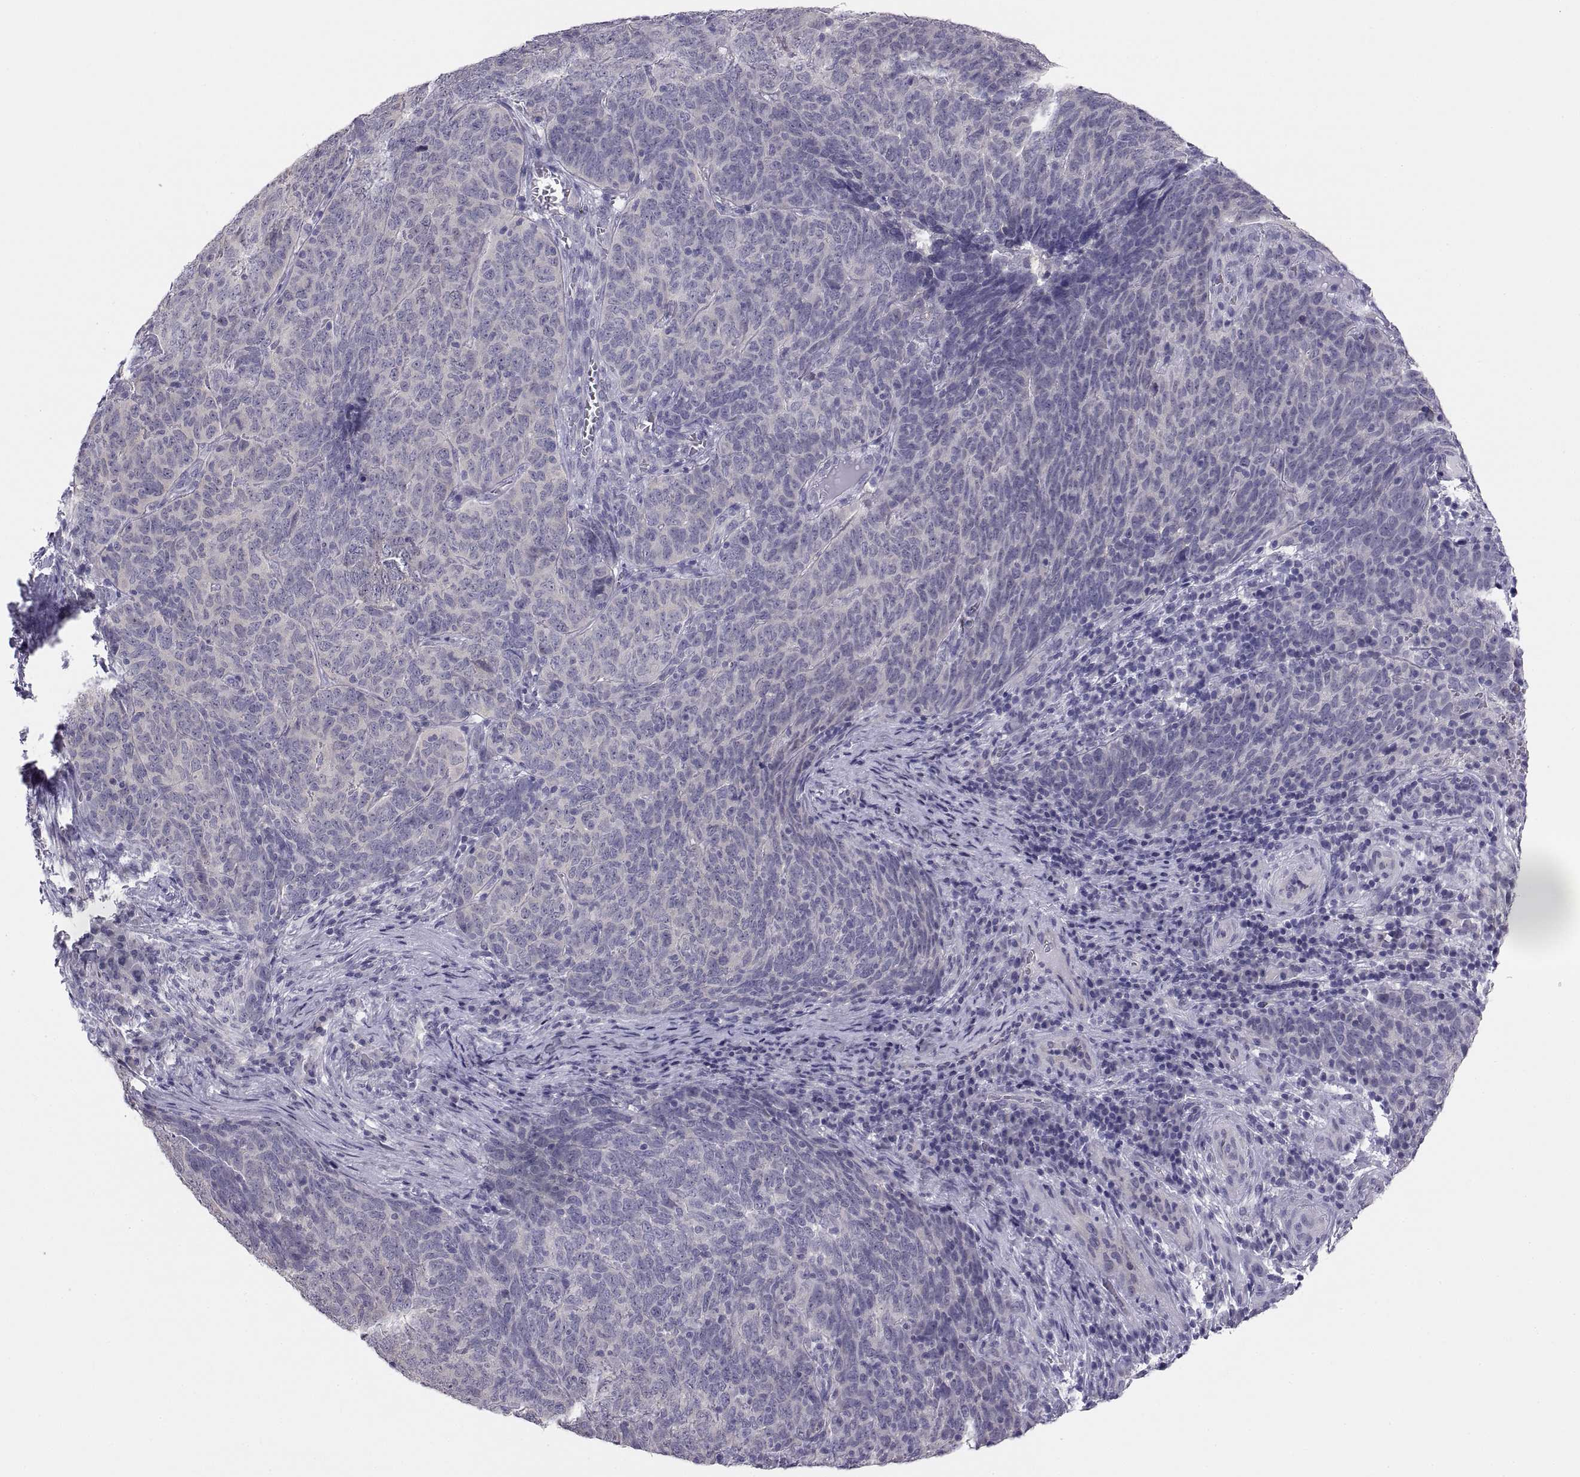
{"staining": {"intensity": "negative", "quantity": "none", "location": "none"}, "tissue": "skin cancer", "cell_type": "Tumor cells", "image_type": "cancer", "snomed": [{"axis": "morphology", "description": "Squamous cell carcinoma, NOS"}, {"axis": "topography", "description": "Skin"}, {"axis": "topography", "description": "Anal"}], "caption": "Skin cancer stained for a protein using IHC demonstrates no expression tumor cells.", "gene": "STRC", "patient": {"sex": "female", "age": 51}}